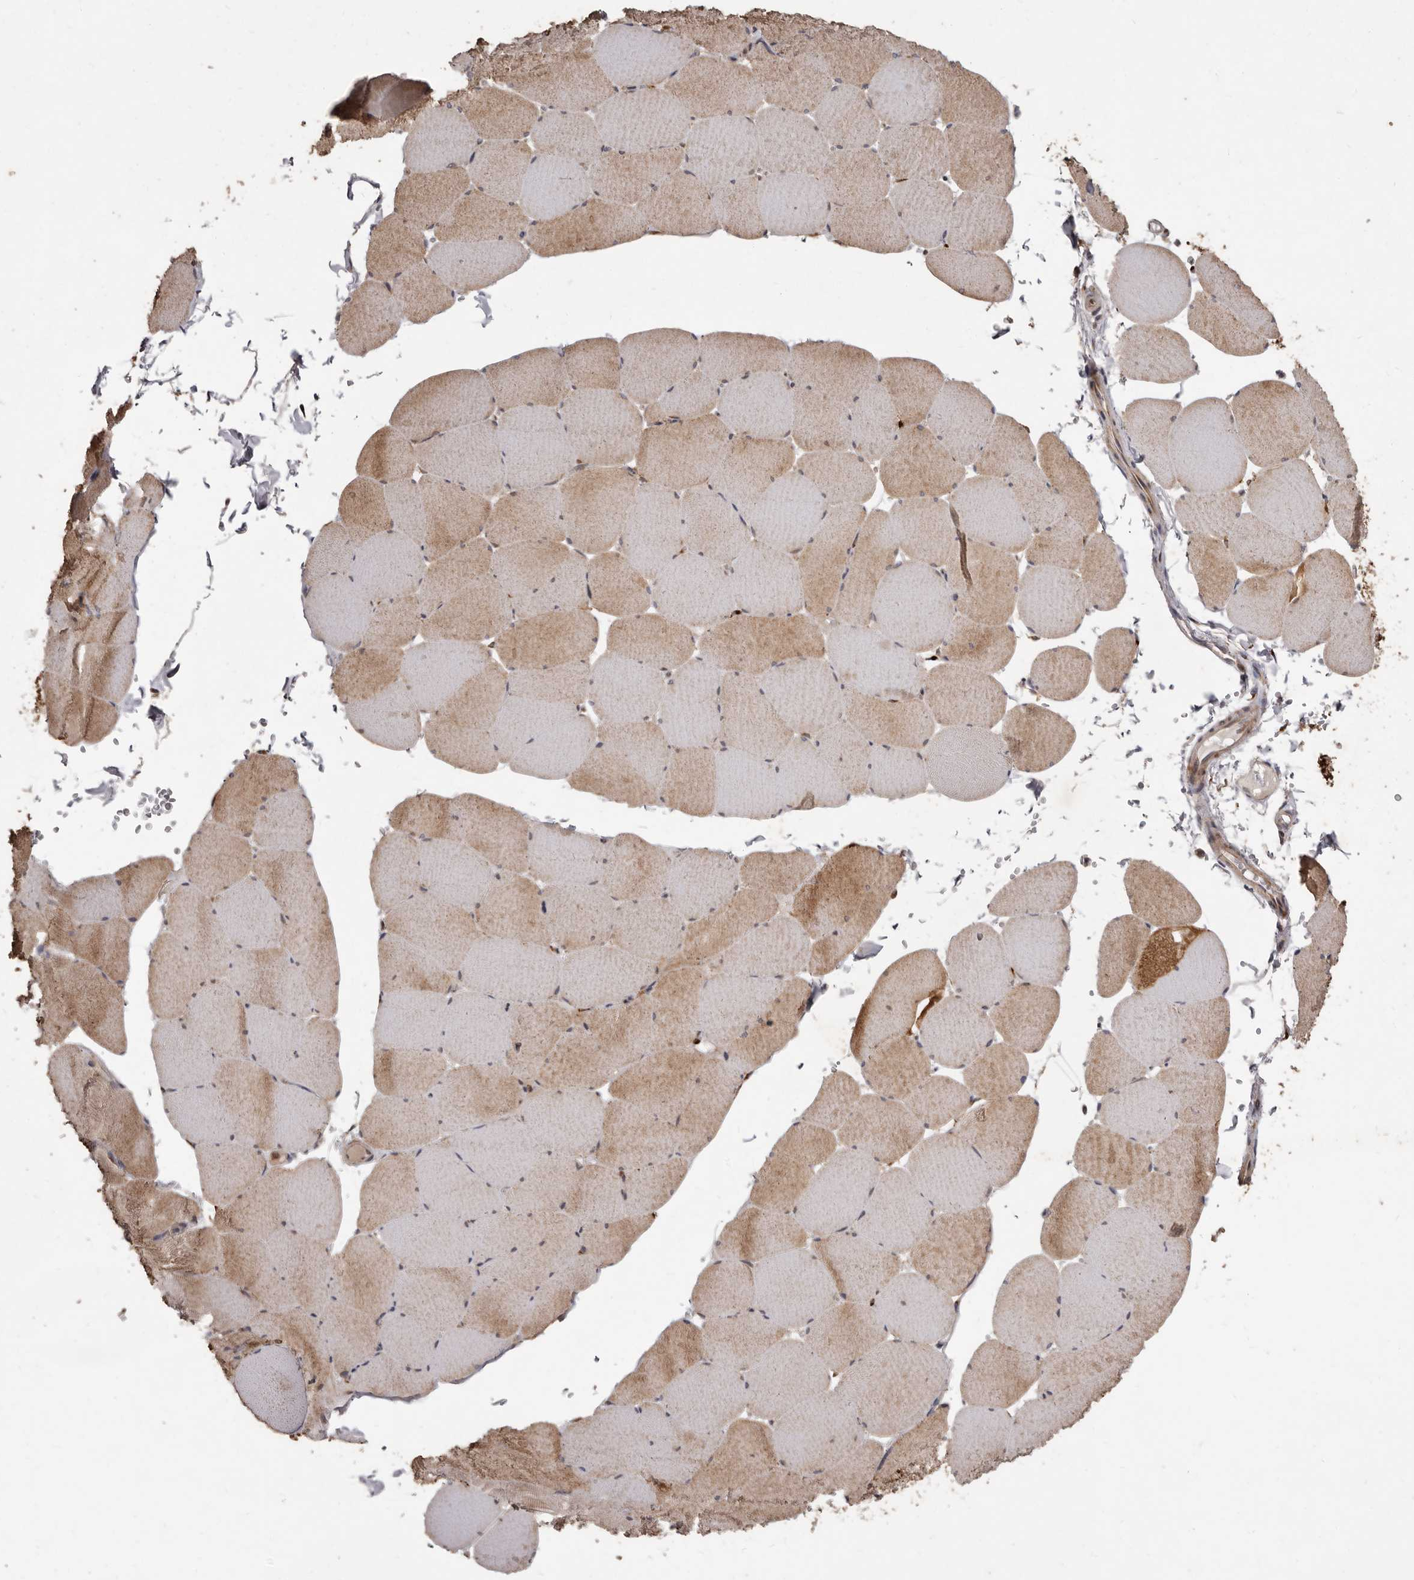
{"staining": {"intensity": "moderate", "quantity": ">75%", "location": "cytoplasmic/membranous"}, "tissue": "skeletal muscle", "cell_type": "Myocytes", "image_type": "normal", "snomed": [{"axis": "morphology", "description": "Normal tissue, NOS"}, {"axis": "topography", "description": "Skeletal muscle"}, {"axis": "topography", "description": "Head-Neck"}], "caption": "This image displays IHC staining of normal human skeletal muscle, with medium moderate cytoplasmic/membranous expression in approximately >75% of myocytes.", "gene": "FLAD1", "patient": {"sex": "male", "age": 66}}